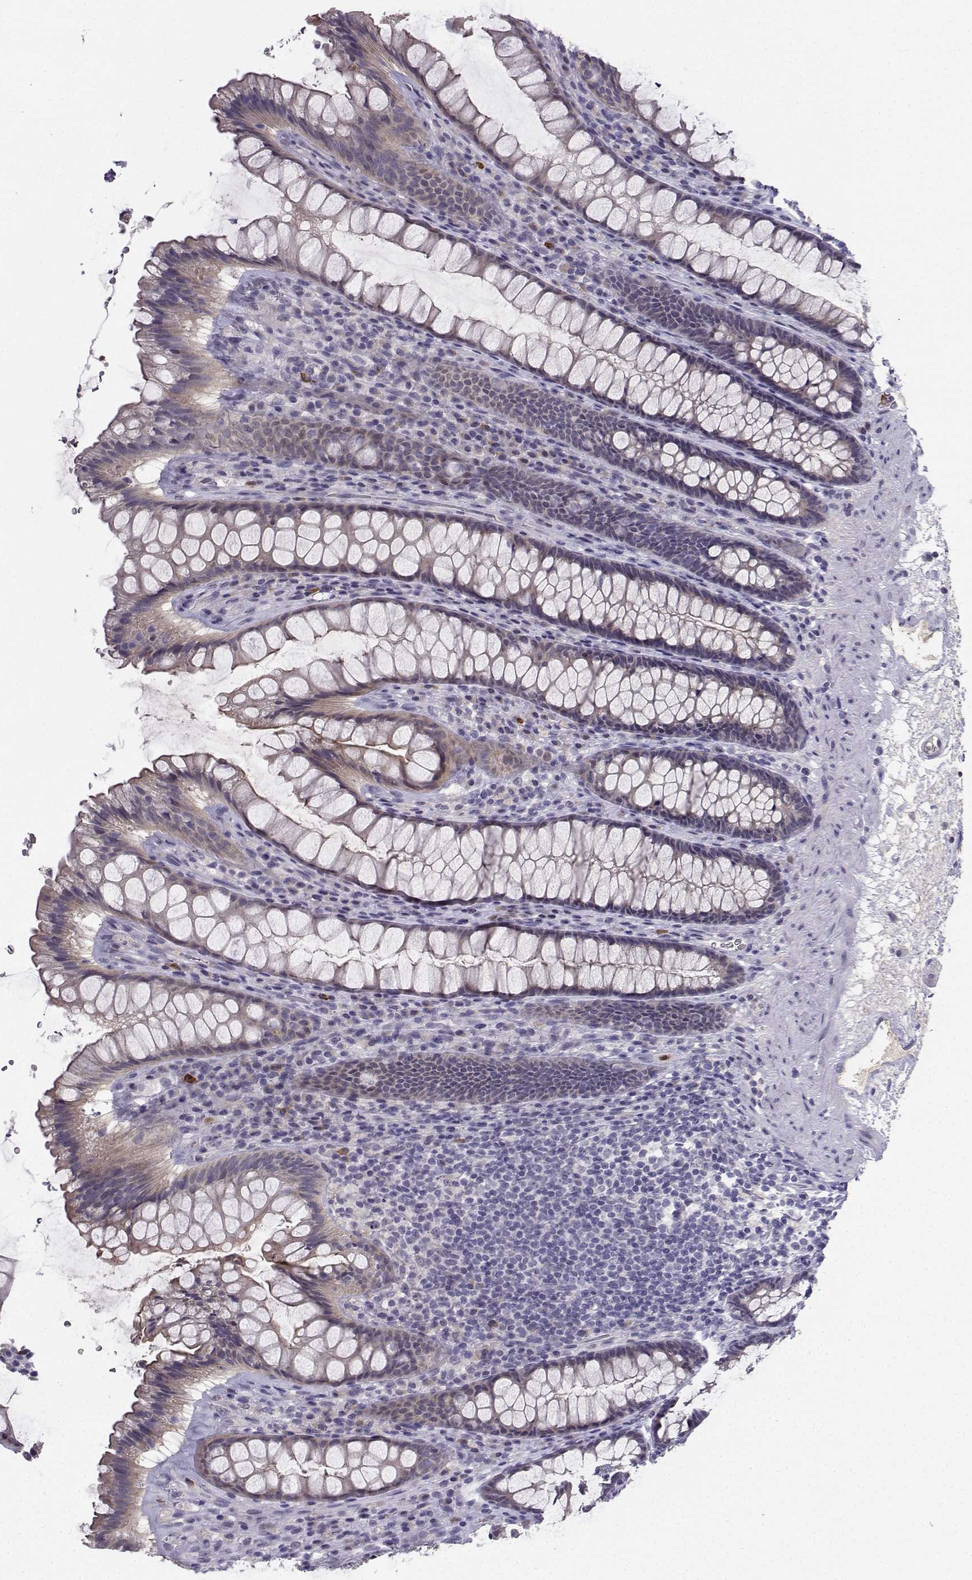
{"staining": {"intensity": "negative", "quantity": "none", "location": "none"}, "tissue": "rectum", "cell_type": "Glandular cells", "image_type": "normal", "snomed": [{"axis": "morphology", "description": "Normal tissue, NOS"}, {"axis": "topography", "description": "Rectum"}], "caption": "This is an immunohistochemistry image of benign rectum. There is no expression in glandular cells.", "gene": "CALY", "patient": {"sex": "male", "age": 72}}